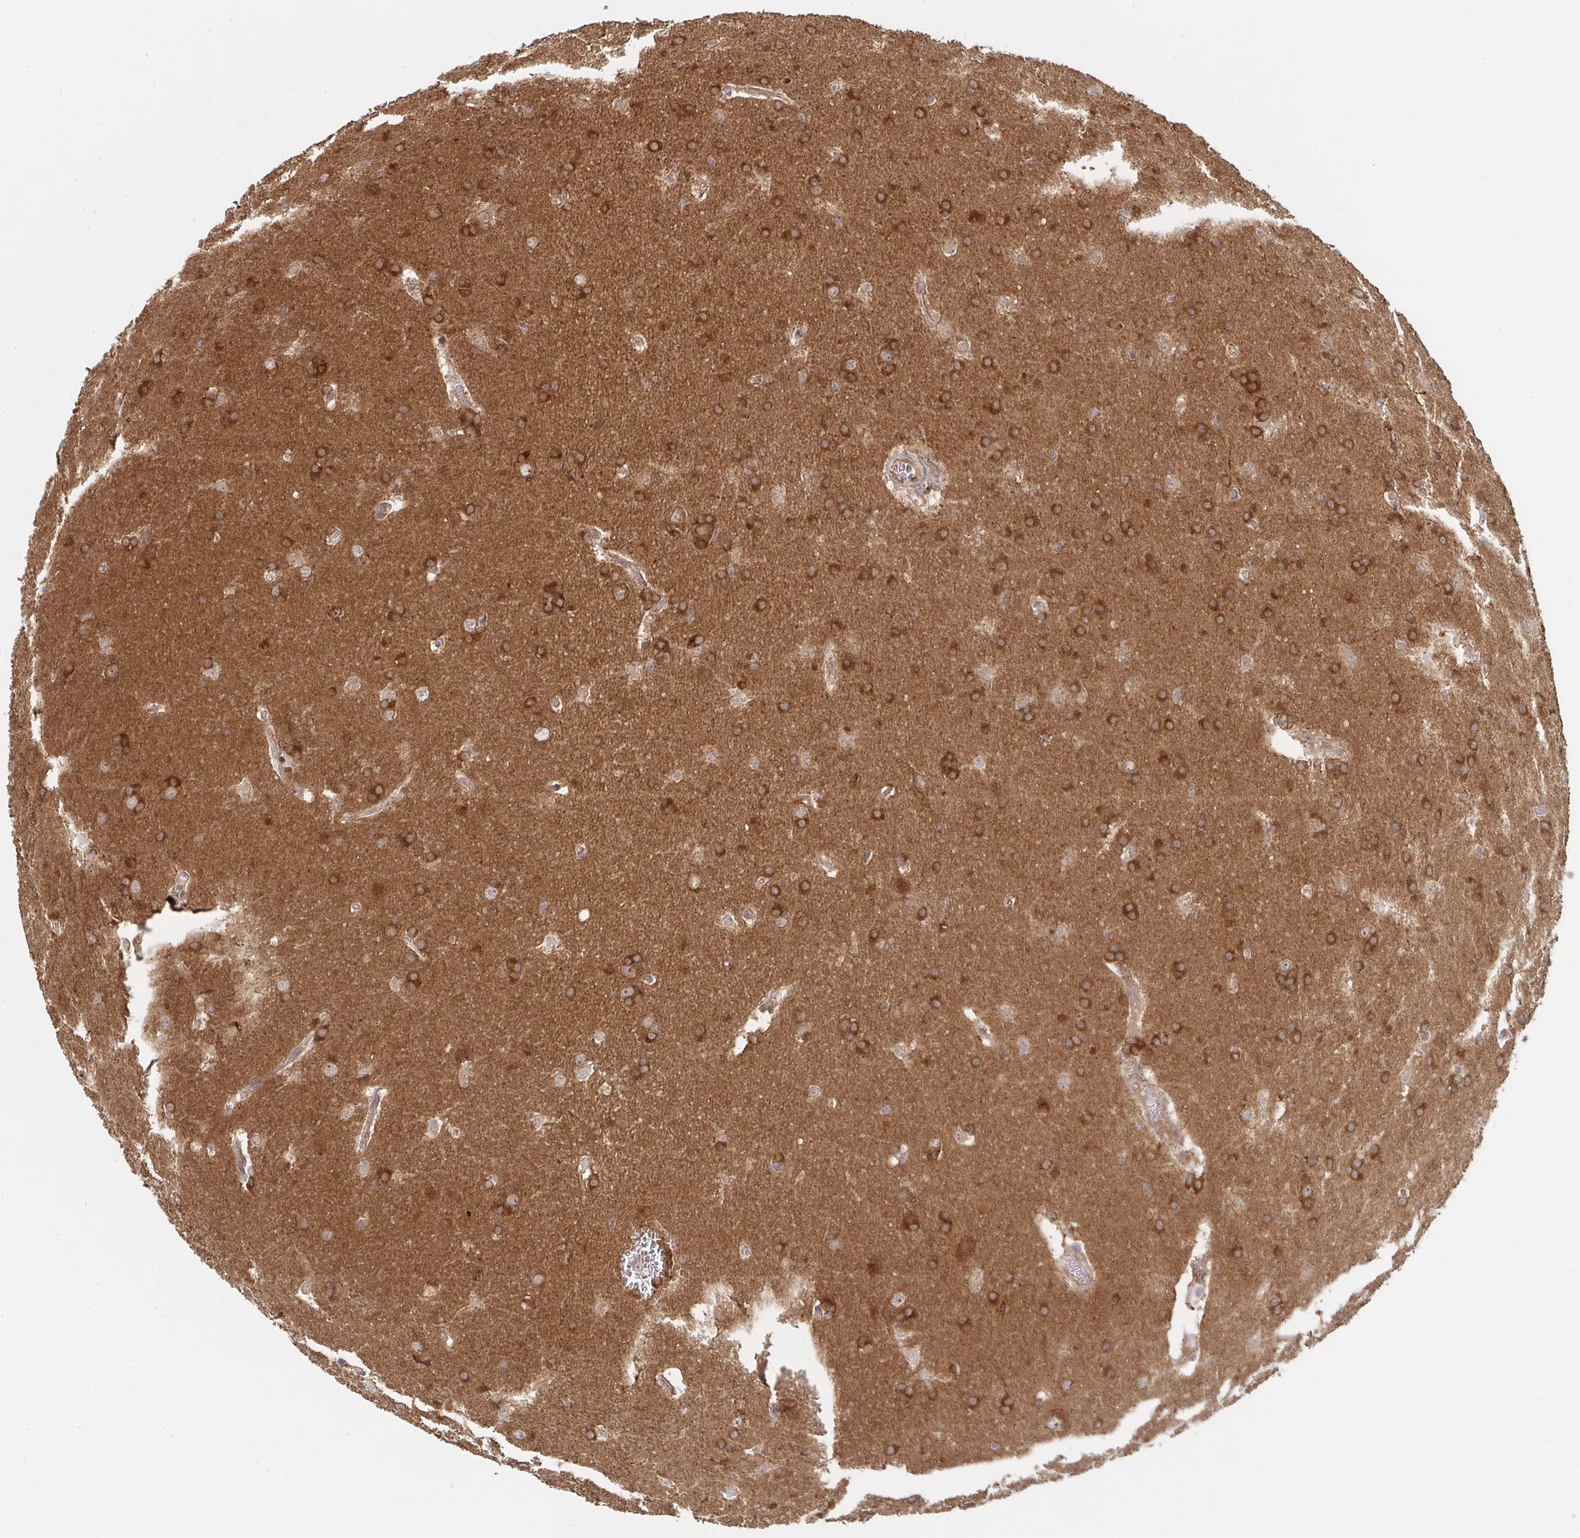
{"staining": {"intensity": "strong", "quantity": ">75%", "location": "cytoplasmic/membranous"}, "tissue": "glioma", "cell_type": "Tumor cells", "image_type": "cancer", "snomed": [{"axis": "morphology", "description": "Glioma, malignant, Low grade"}, {"axis": "topography", "description": "Brain"}], "caption": "This is a photomicrograph of immunohistochemistry staining of malignant low-grade glioma, which shows strong expression in the cytoplasmic/membranous of tumor cells.", "gene": "DCST1", "patient": {"sex": "female", "age": 32}}